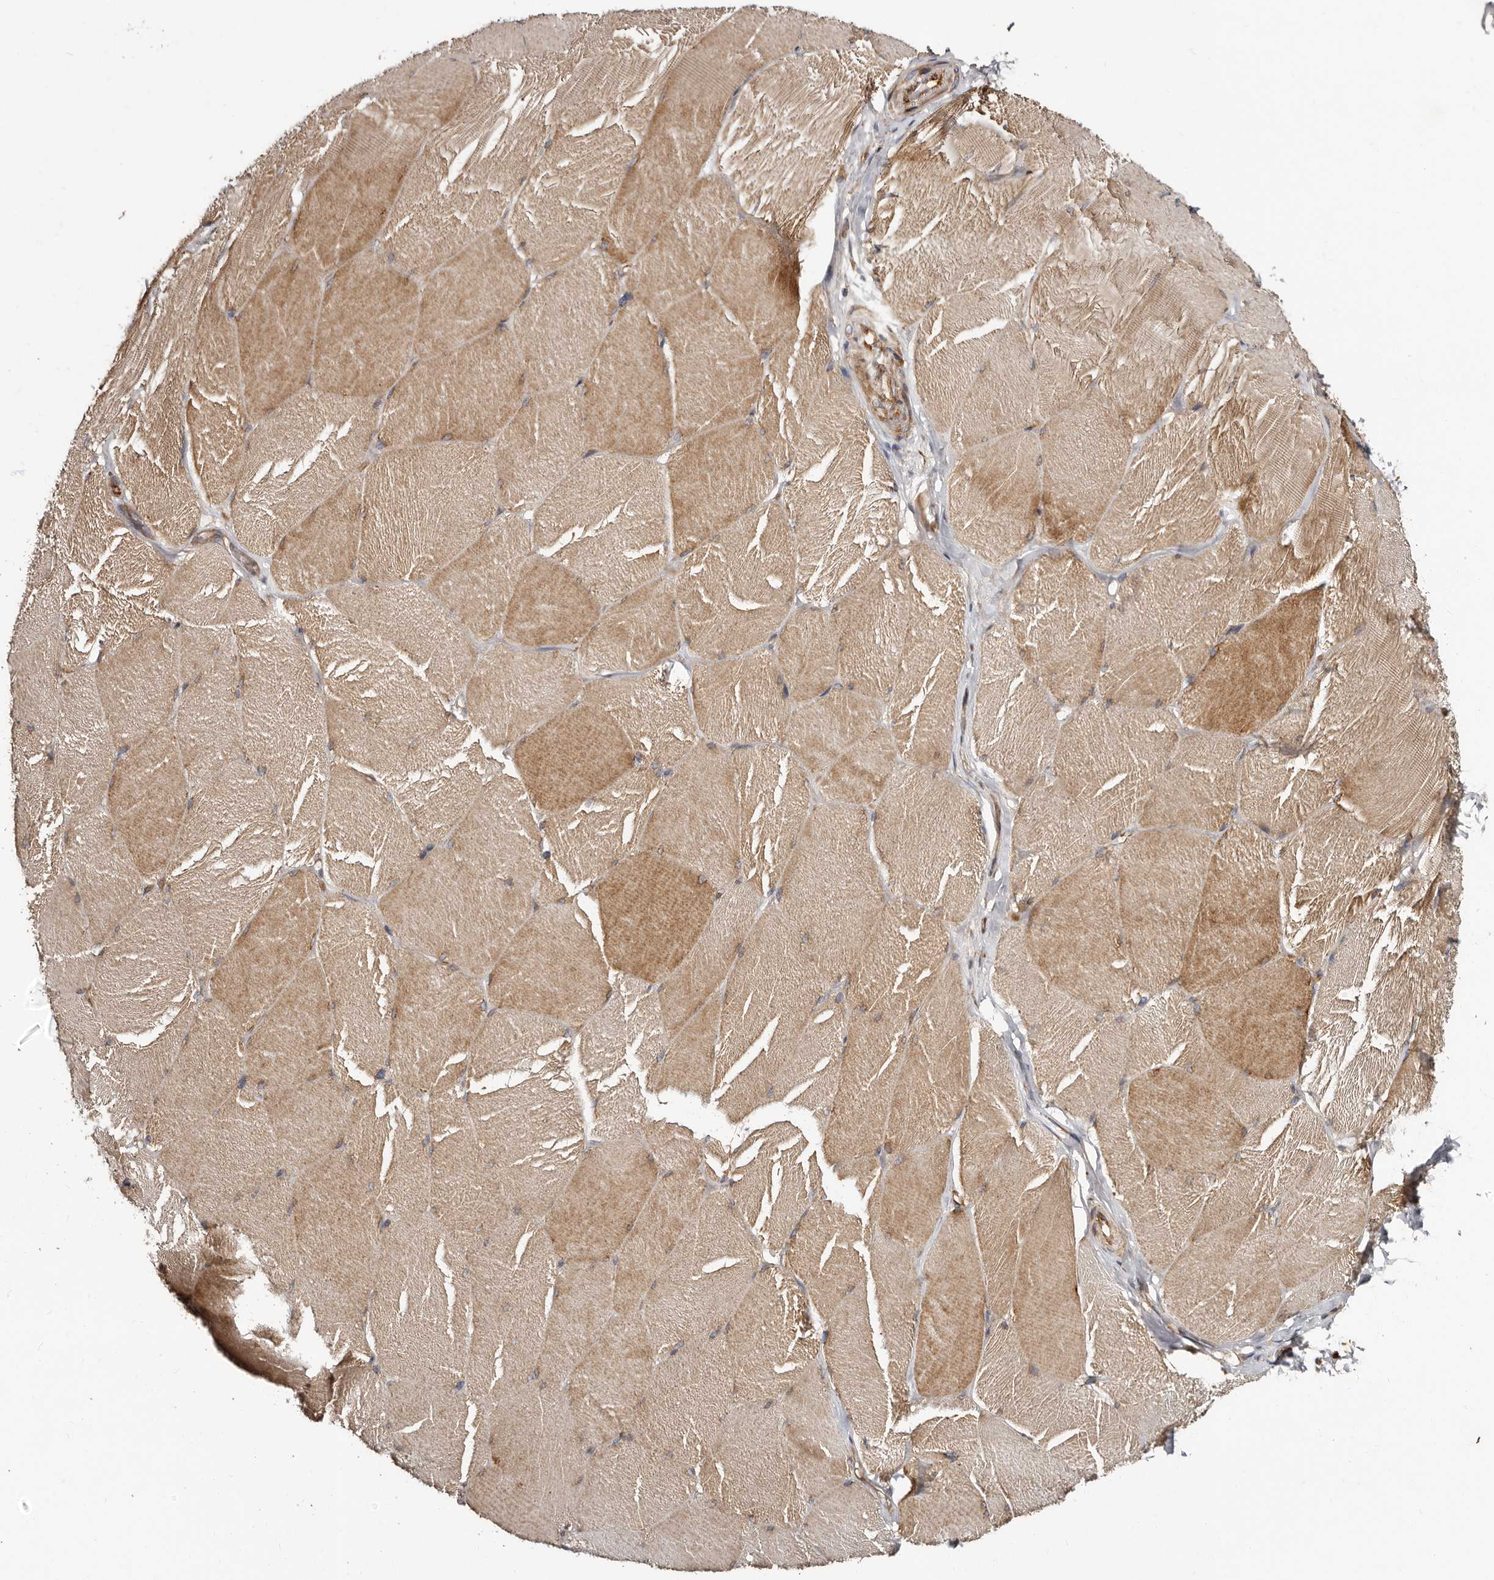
{"staining": {"intensity": "moderate", "quantity": ">75%", "location": "cytoplasmic/membranous"}, "tissue": "skeletal muscle", "cell_type": "Myocytes", "image_type": "normal", "snomed": [{"axis": "morphology", "description": "Normal tissue, NOS"}, {"axis": "topography", "description": "Skin"}, {"axis": "topography", "description": "Skeletal muscle"}], "caption": "Immunohistochemistry (IHC) histopathology image of normal skeletal muscle: skeletal muscle stained using immunohistochemistry (IHC) shows medium levels of moderate protein expression localized specifically in the cytoplasmic/membranous of myocytes, appearing as a cytoplasmic/membranous brown color.", "gene": "TBC1D22B", "patient": {"sex": "male", "age": 83}}